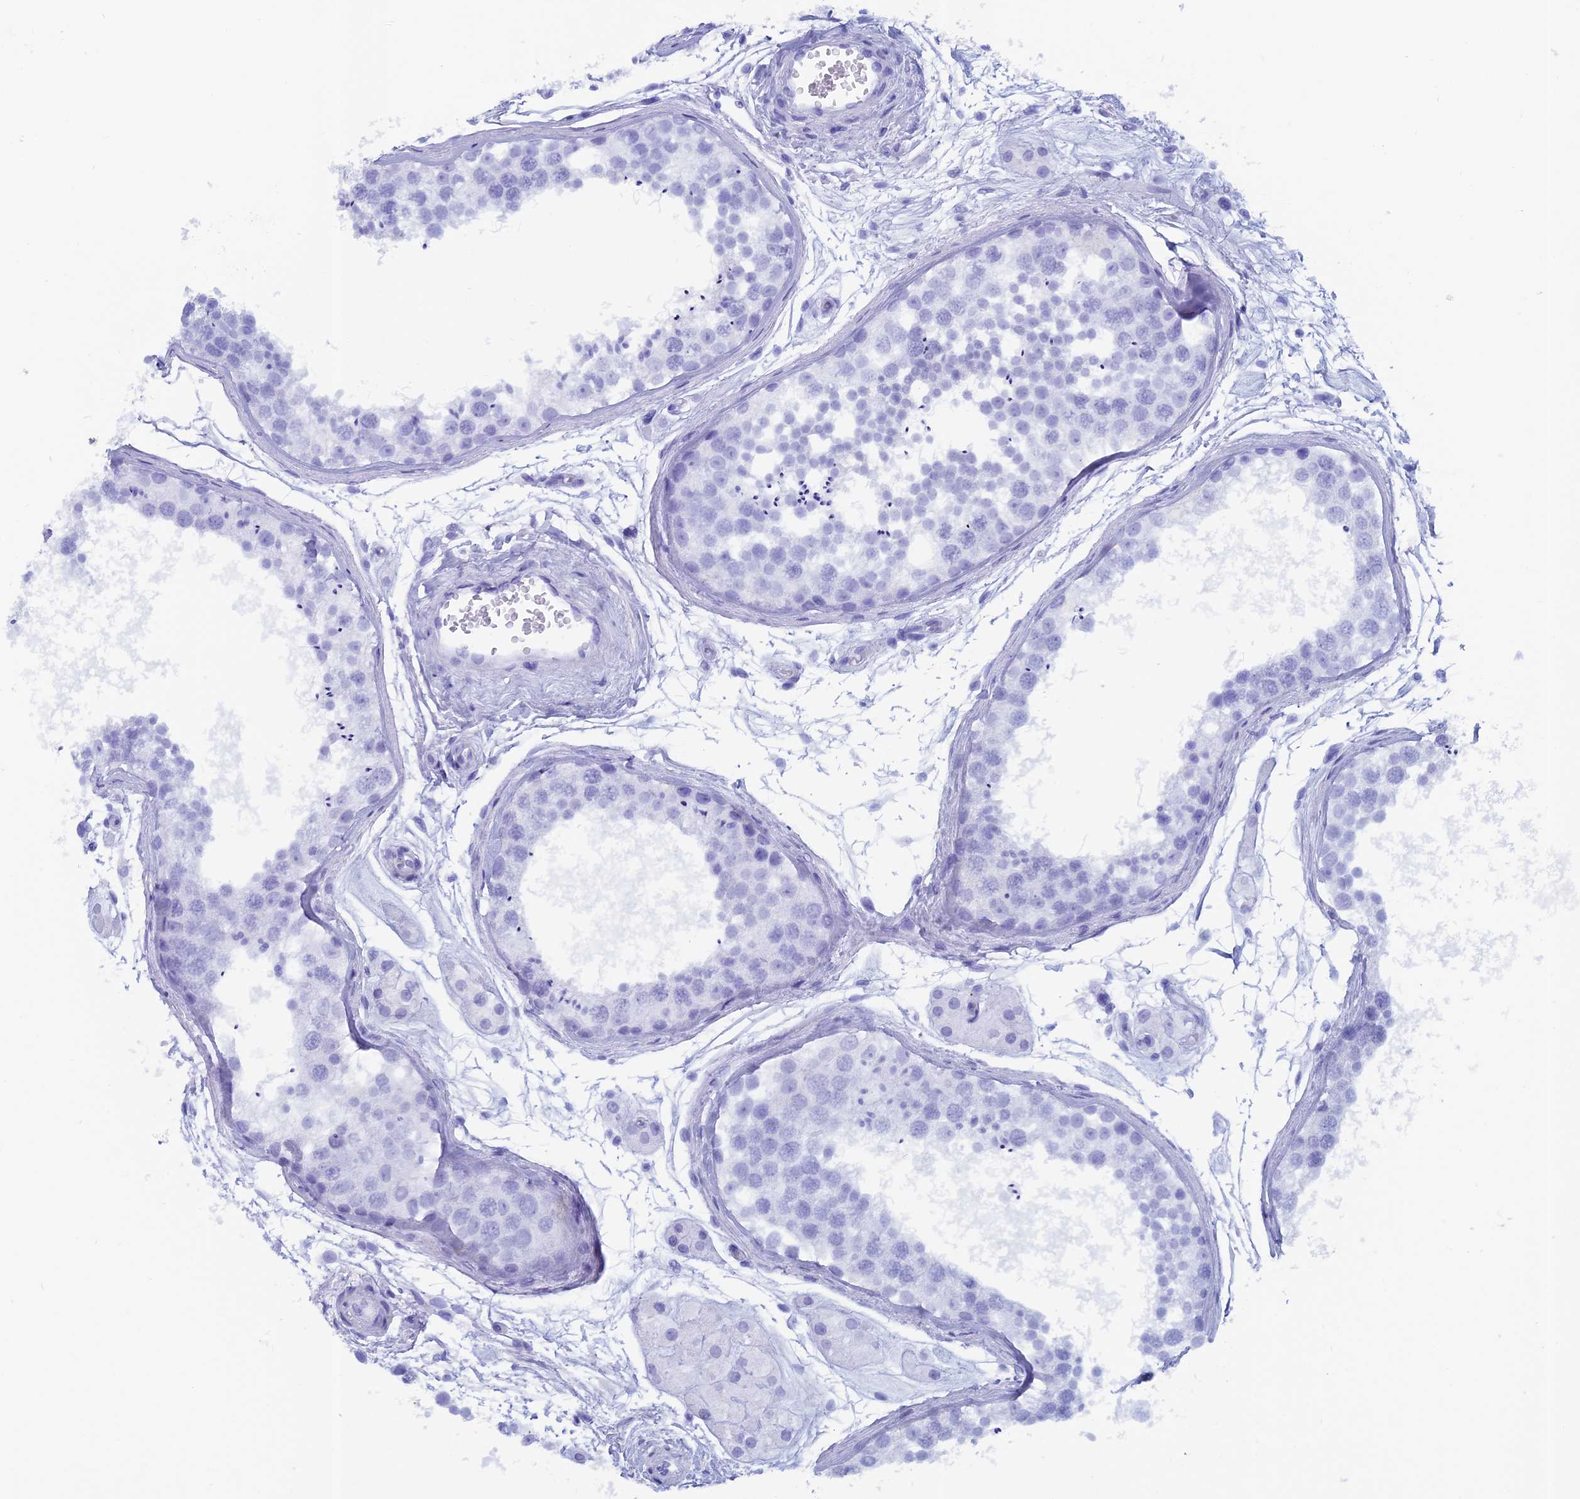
{"staining": {"intensity": "negative", "quantity": "none", "location": "none"}, "tissue": "testis", "cell_type": "Cells in seminiferous ducts", "image_type": "normal", "snomed": [{"axis": "morphology", "description": "Normal tissue, NOS"}, {"axis": "topography", "description": "Testis"}], "caption": "DAB immunohistochemical staining of benign human testis shows no significant staining in cells in seminiferous ducts.", "gene": "CAPS", "patient": {"sex": "male", "age": 56}}